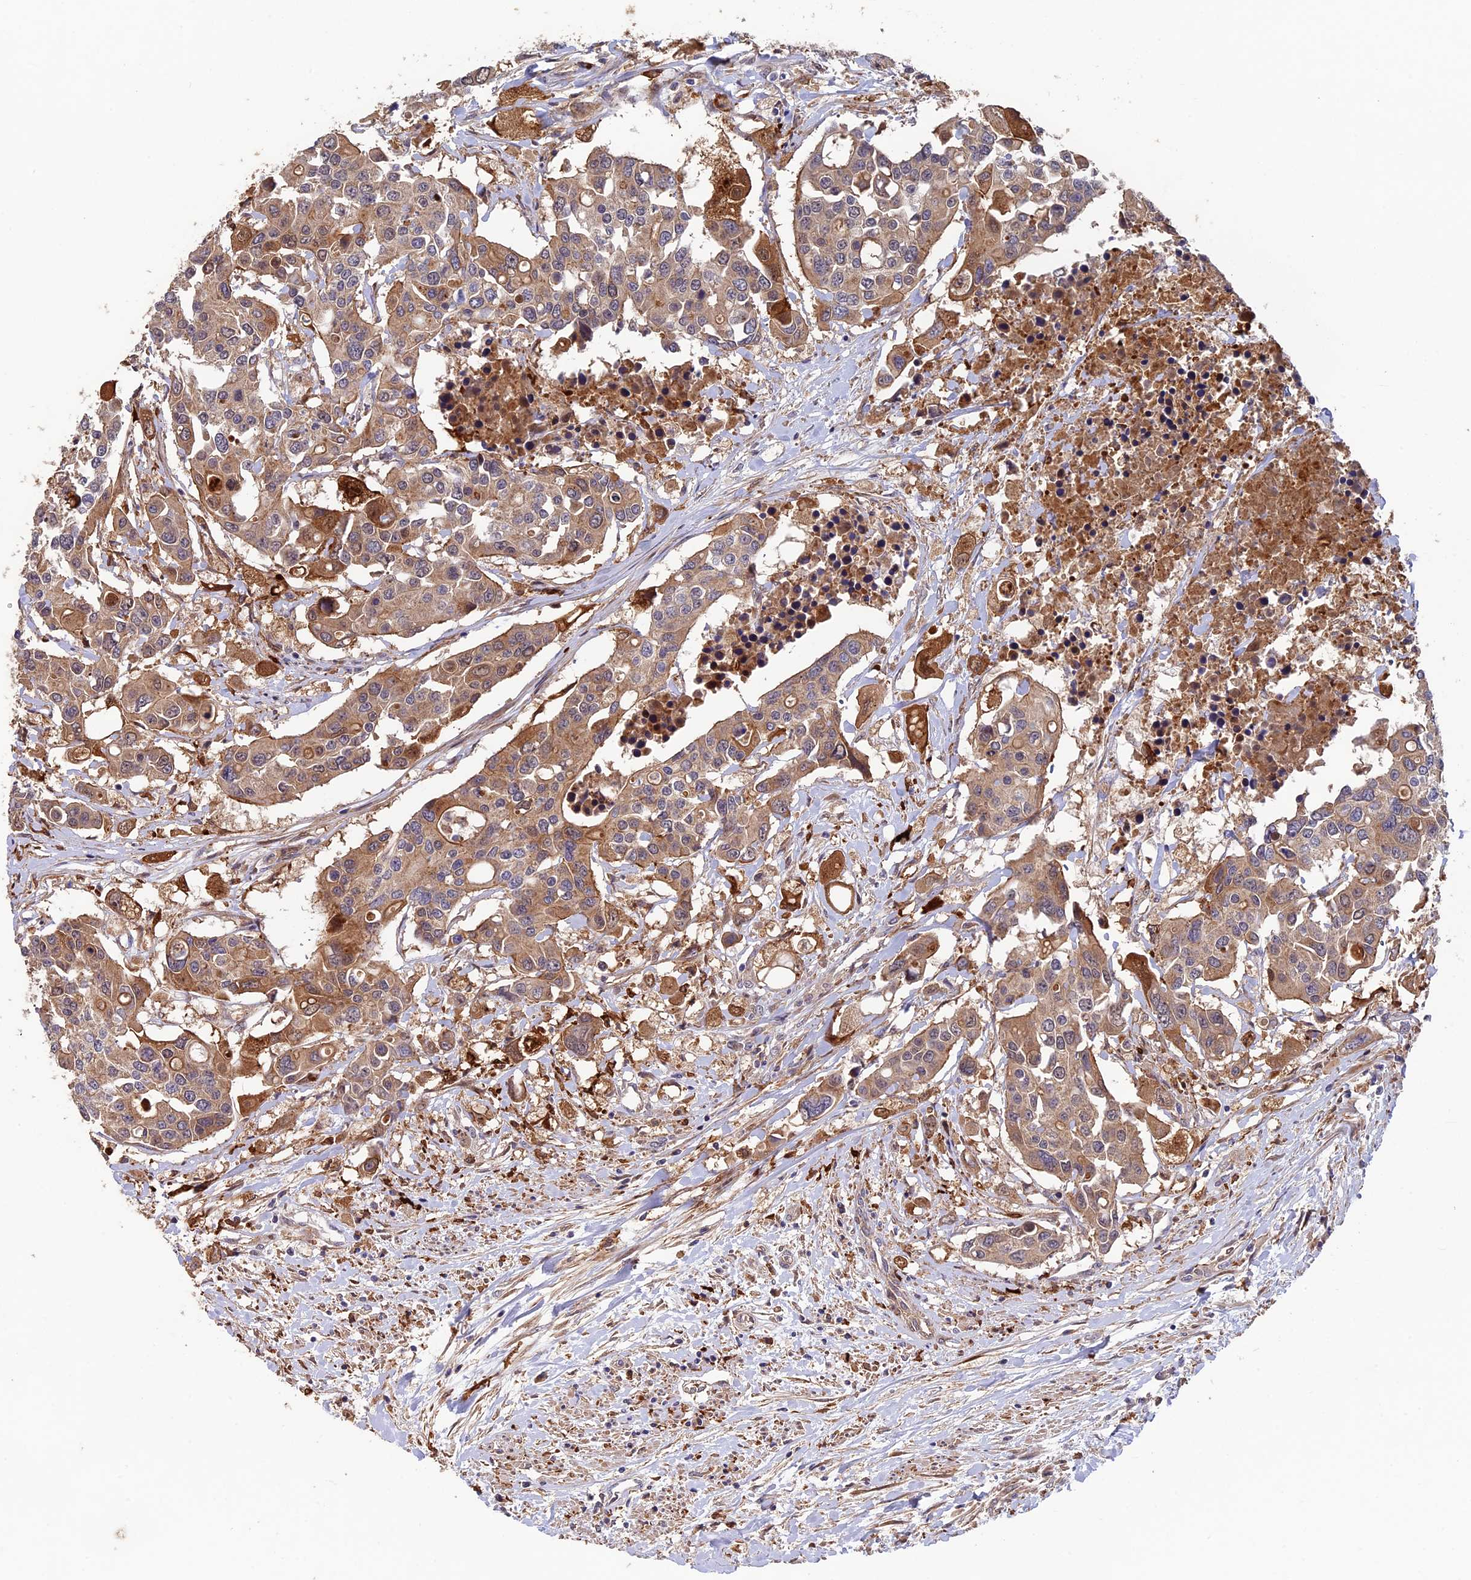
{"staining": {"intensity": "moderate", "quantity": ">75%", "location": "cytoplasmic/membranous"}, "tissue": "colorectal cancer", "cell_type": "Tumor cells", "image_type": "cancer", "snomed": [{"axis": "morphology", "description": "Adenocarcinoma, NOS"}, {"axis": "topography", "description": "Colon"}], "caption": "Immunohistochemical staining of colorectal cancer (adenocarcinoma) shows moderate cytoplasmic/membranous protein expression in about >75% of tumor cells. (Brightfield microscopy of DAB IHC at high magnification).", "gene": "FERMT1", "patient": {"sex": "male", "age": 77}}